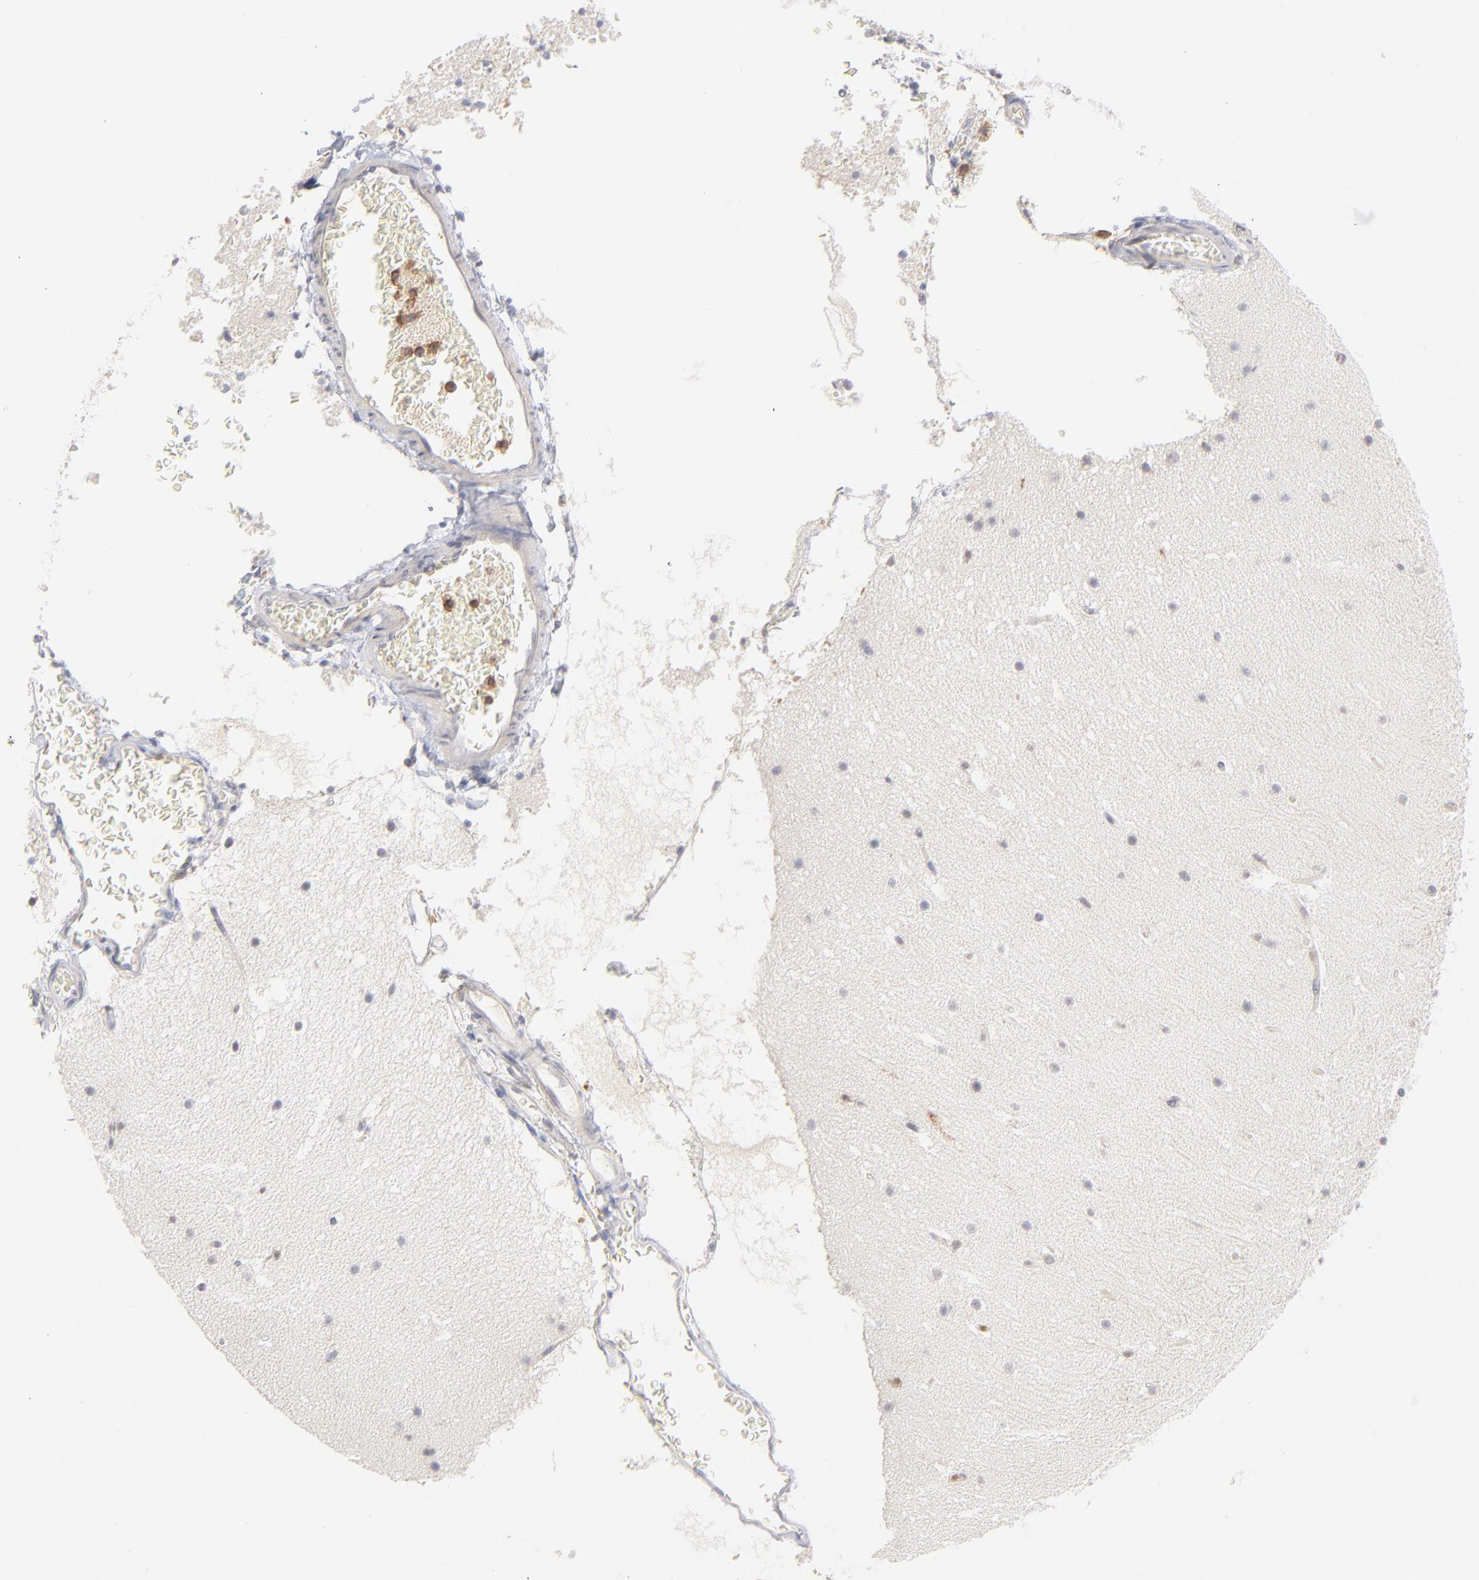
{"staining": {"intensity": "negative", "quantity": "none", "location": "none"}, "tissue": "cerebellum", "cell_type": "Cells in granular layer", "image_type": "normal", "snomed": [{"axis": "morphology", "description": "Normal tissue, NOS"}, {"axis": "topography", "description": "Cerebellum"}], "caption": "Immunohistochemistry (IHC) of benign cerebellum shows no staining in cells in granular layer.", "gene": "WIPF1", "patient": {"sex": "male", "age": 45}}